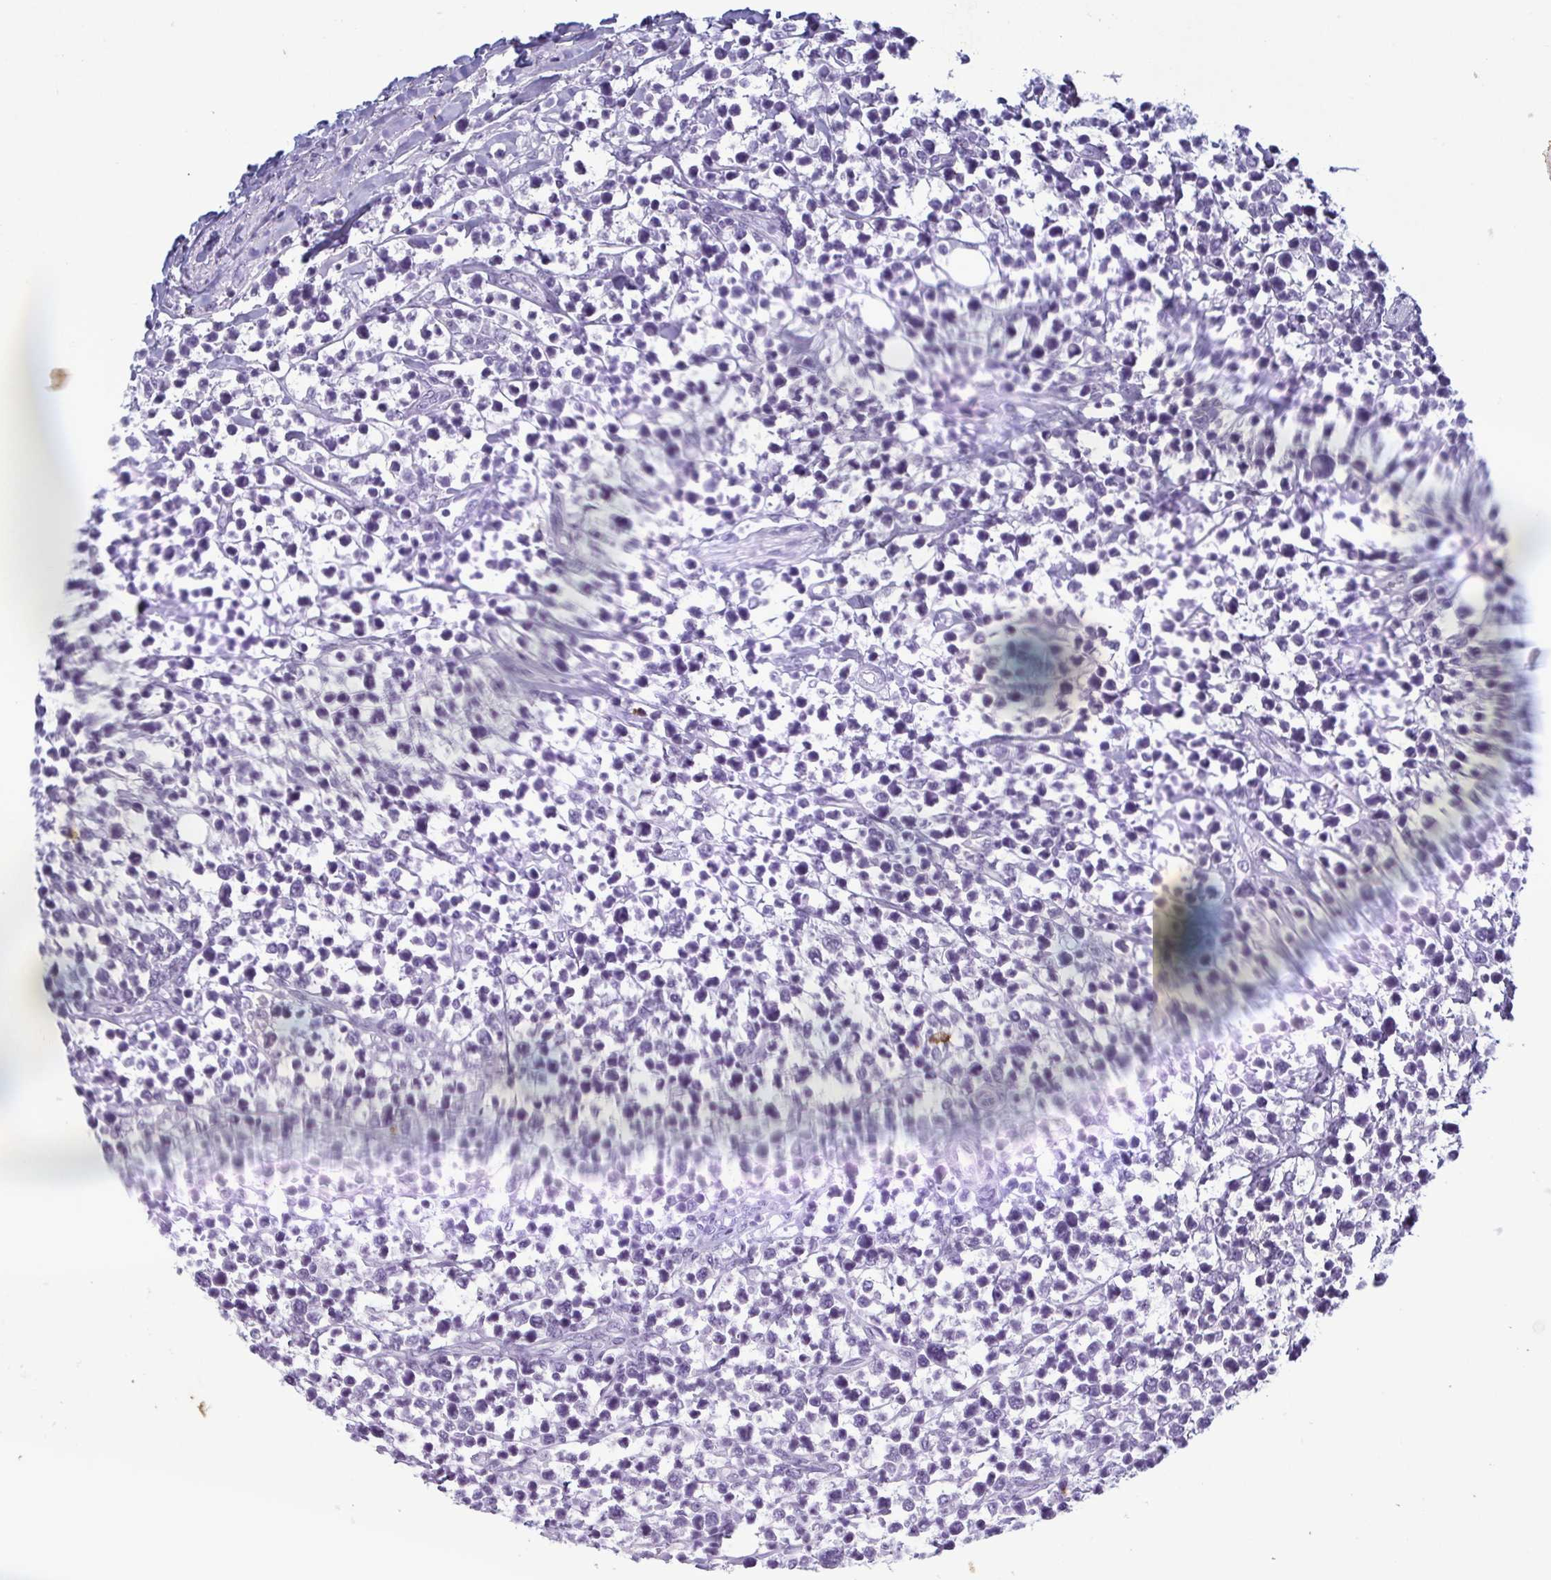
{"staining": {"intensity": "negative", "quantity": "none", "location": "none"}, "tissue": "lymphoma", "cell_type": "Tumor cells", "image_type": "cancer", "snomed": [{"axis": "morphology", "description": "Malignant lymphoma, non-Hodgkin's type, High grade"}, {"axis": "topography", "description": "Soft tissue"}], "caption": "Immunohistochemistry image of malignant lymphoma, non-Hodgkin's type (high-grade) stained for a protein (brown), which demonstrates no staining in tumor cells. (Immunohistochemistry, brightfield microscopy, high magnification).", "gene": "KRT10", "patient": {"sex": "female", "age": 56}}